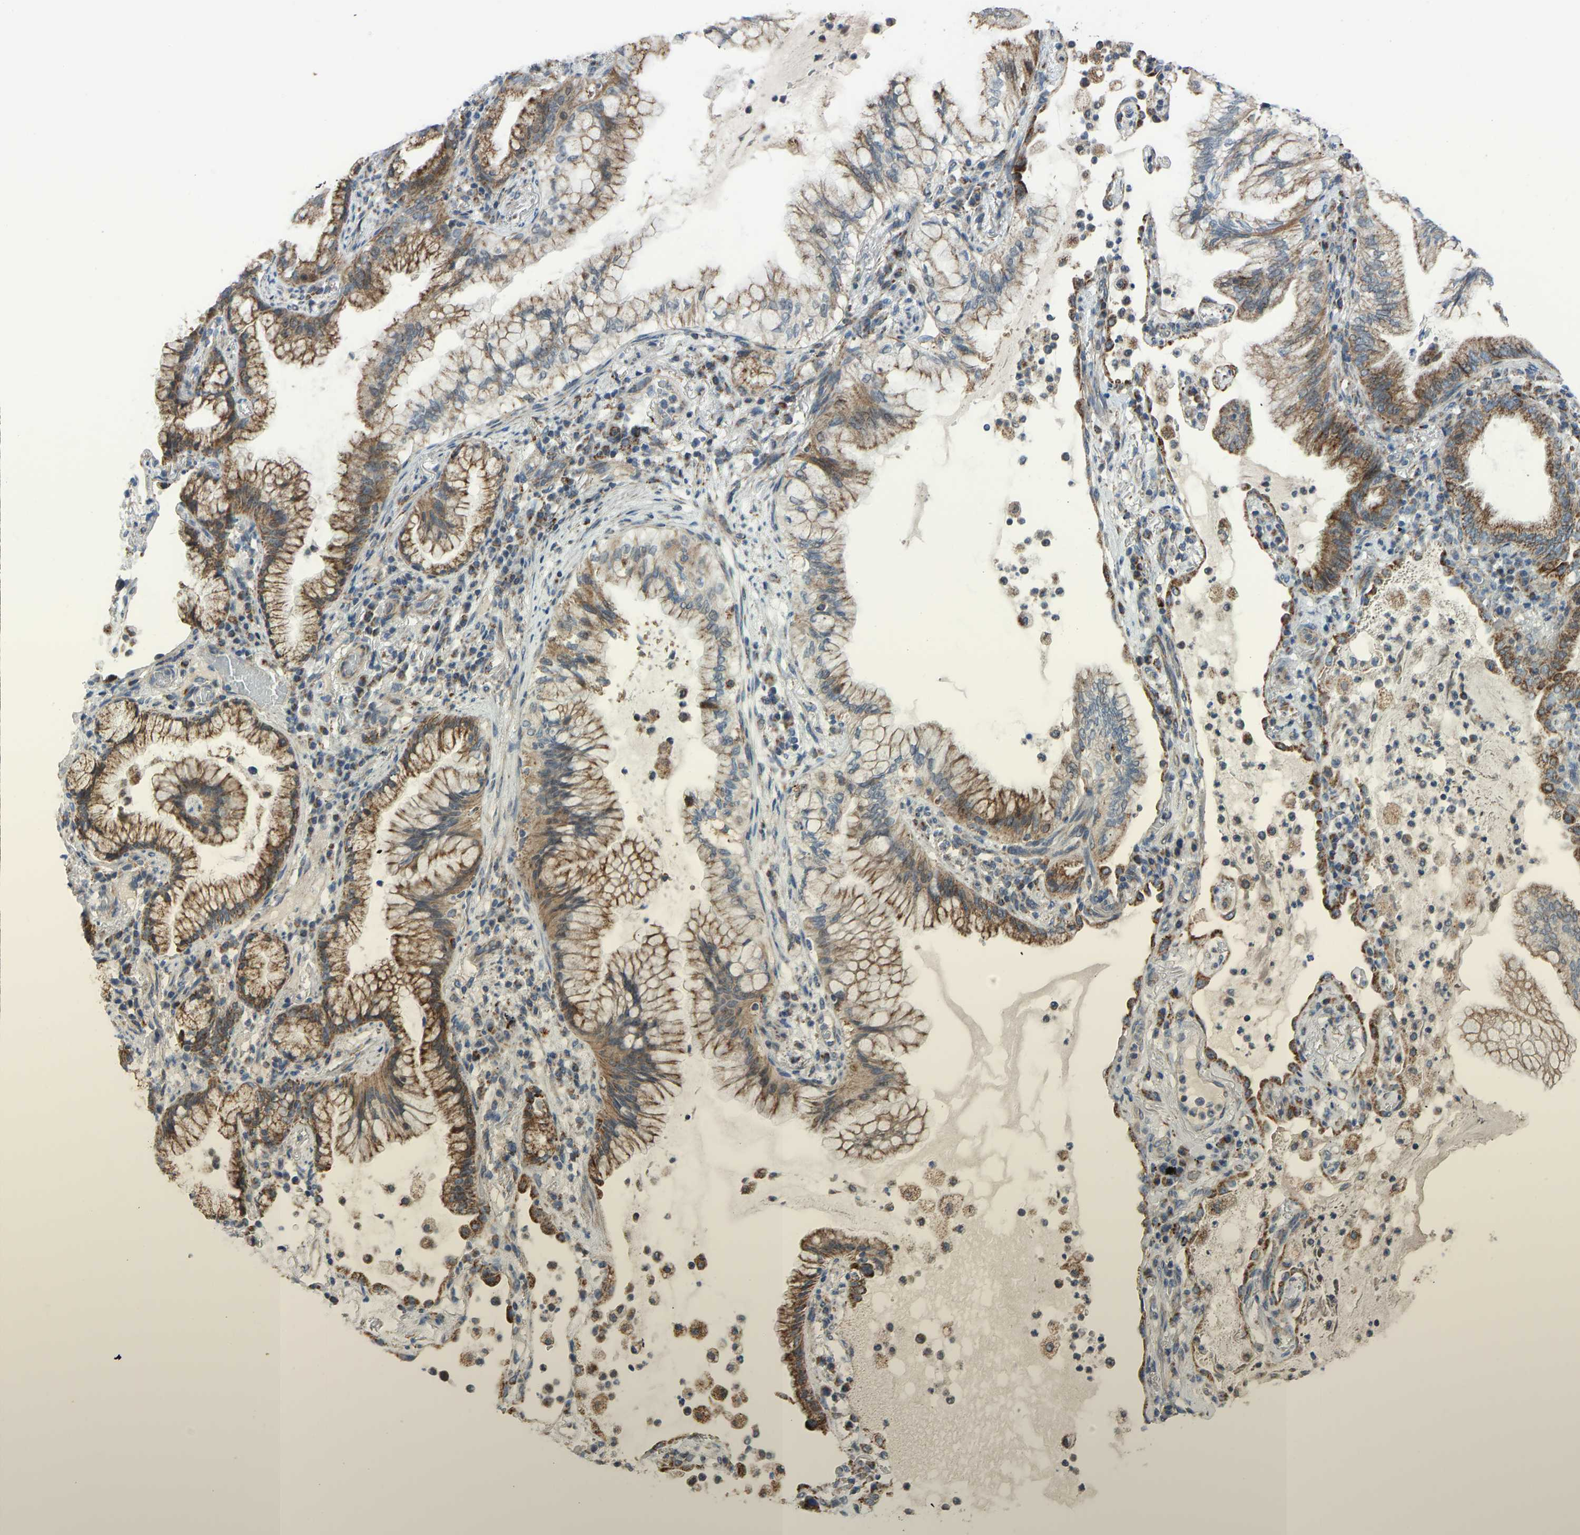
{"staining": {"intensity": "moderate", "quantity": ">75%", "location": "cytoplasmic/membranous"}, "tissue": "lung cancer", "cell_type": "Tumor cells", "image_type": "cancer", "snomed": [{"axis": "morphology", "description": "Adenocarcinoma, NOS"}, {"axis": "topography", "description": "Lung"}], "caption": "Approximately >75% of tumor cells in lung adenocarcinoma reveal moderate cytoplasmic/membranous protein positivity as visualized by brown immunohistochemical staining.", "gene": "SMIM20", "patient": {"sex": "female", "age": 70}}